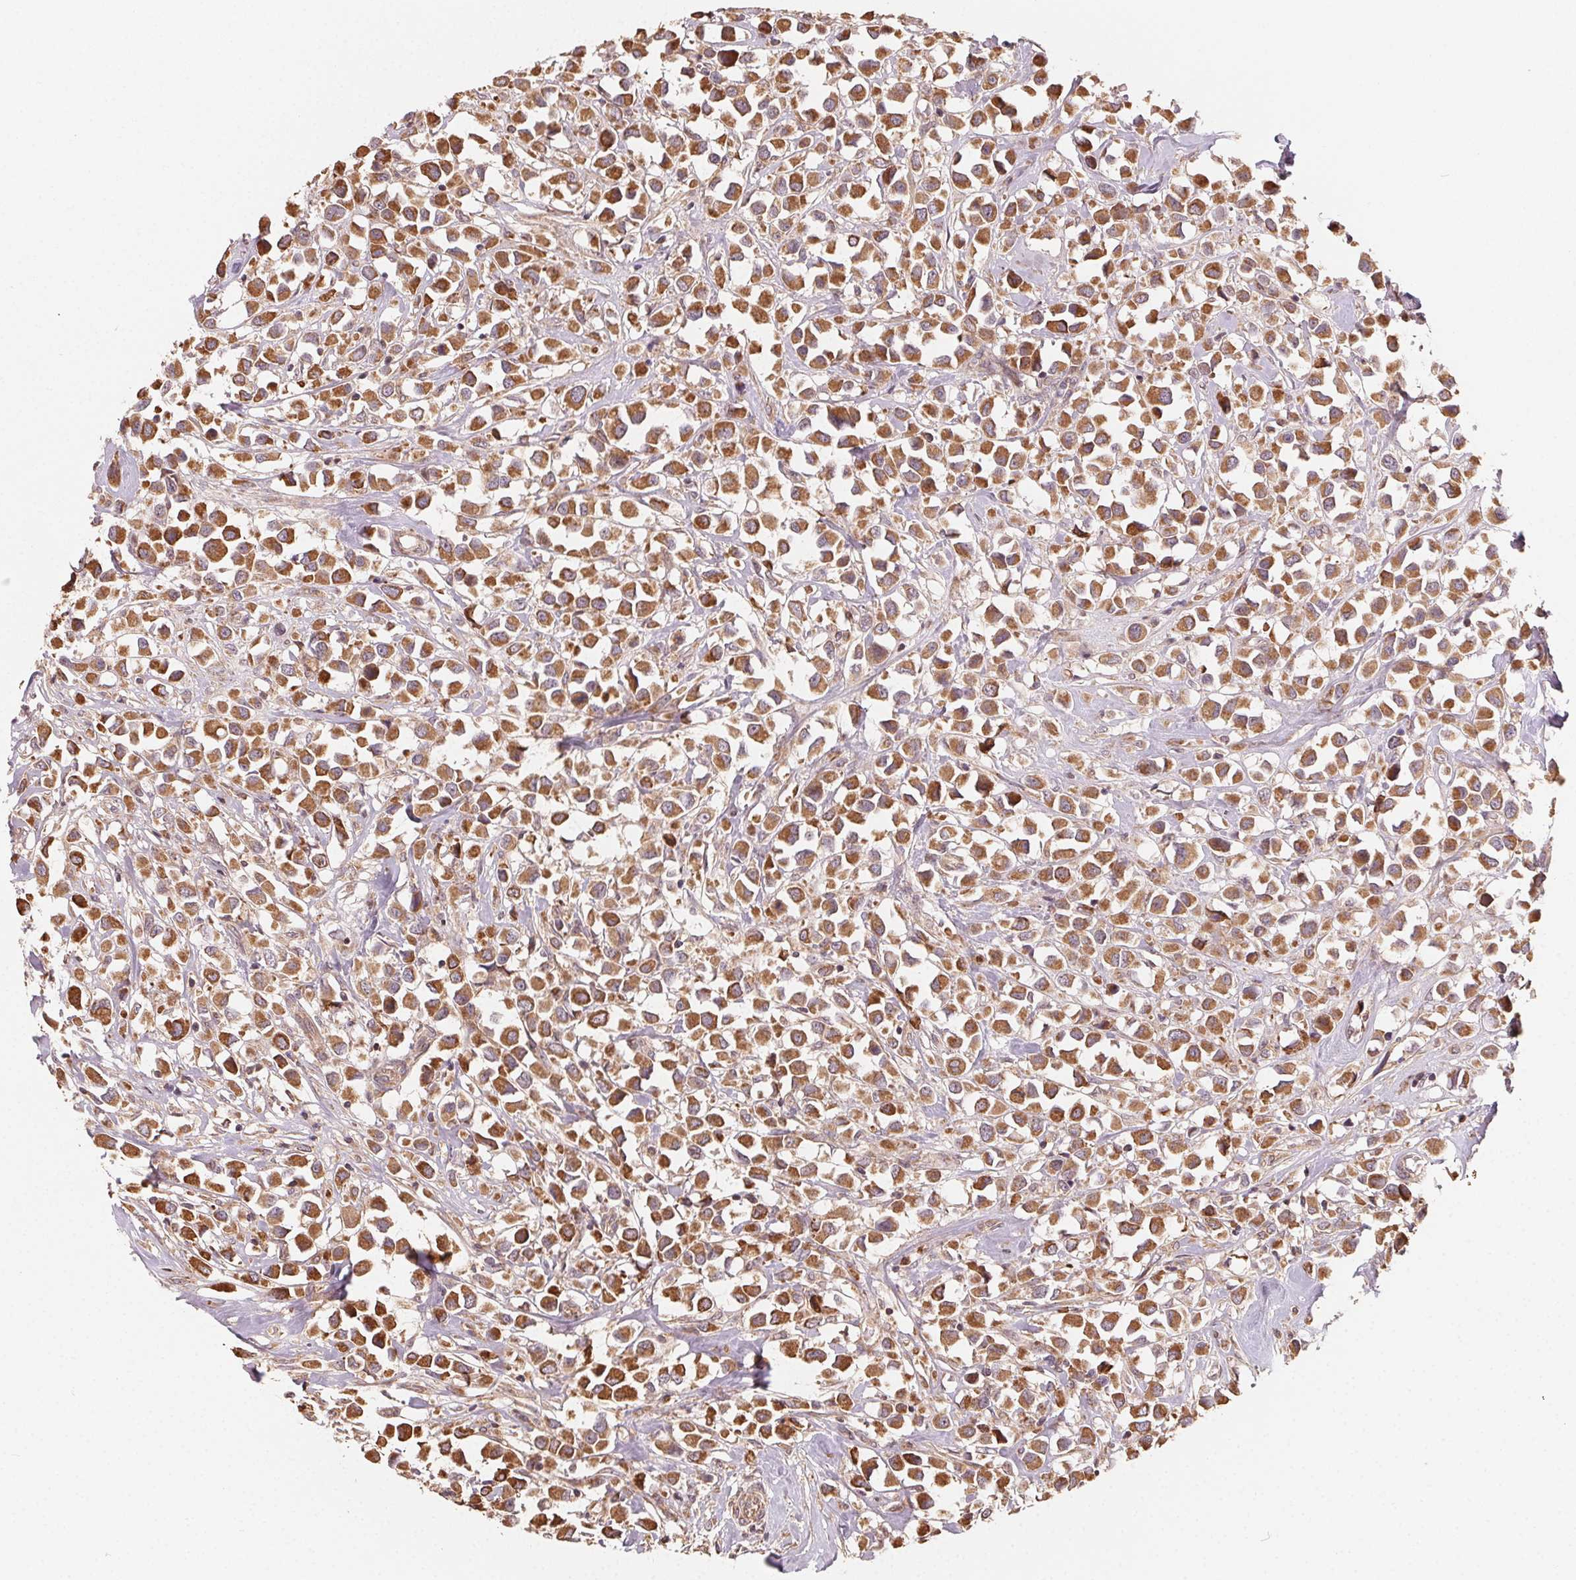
{"staining": {"intensity": "moderate", "quantity": ">75%", "location": "cytoplasmic/membranous"}, "tissue": "breast cancer", "cell_type": "Tumor cells", "image_type": "cancer", "snomed": [{"axis": "morphology", "description": "Duct carcinoma"}, {"axis": "topography", "description": "Breast"}], "caption": "Immunohistochemistry (IHC) photomicrograph of neoplastic tissue: human breast cancer (invasive ductal carcinoma) stained using immunohistochemistry demonstrates medium levels of moderate protein expression localized specifically in the cytoplasmic/membranous of tumor cells, appearing as a cytoplasmic/membranous brown color.", "gene": "WBP2", "patient": {"sex": "female", "age": 61}}